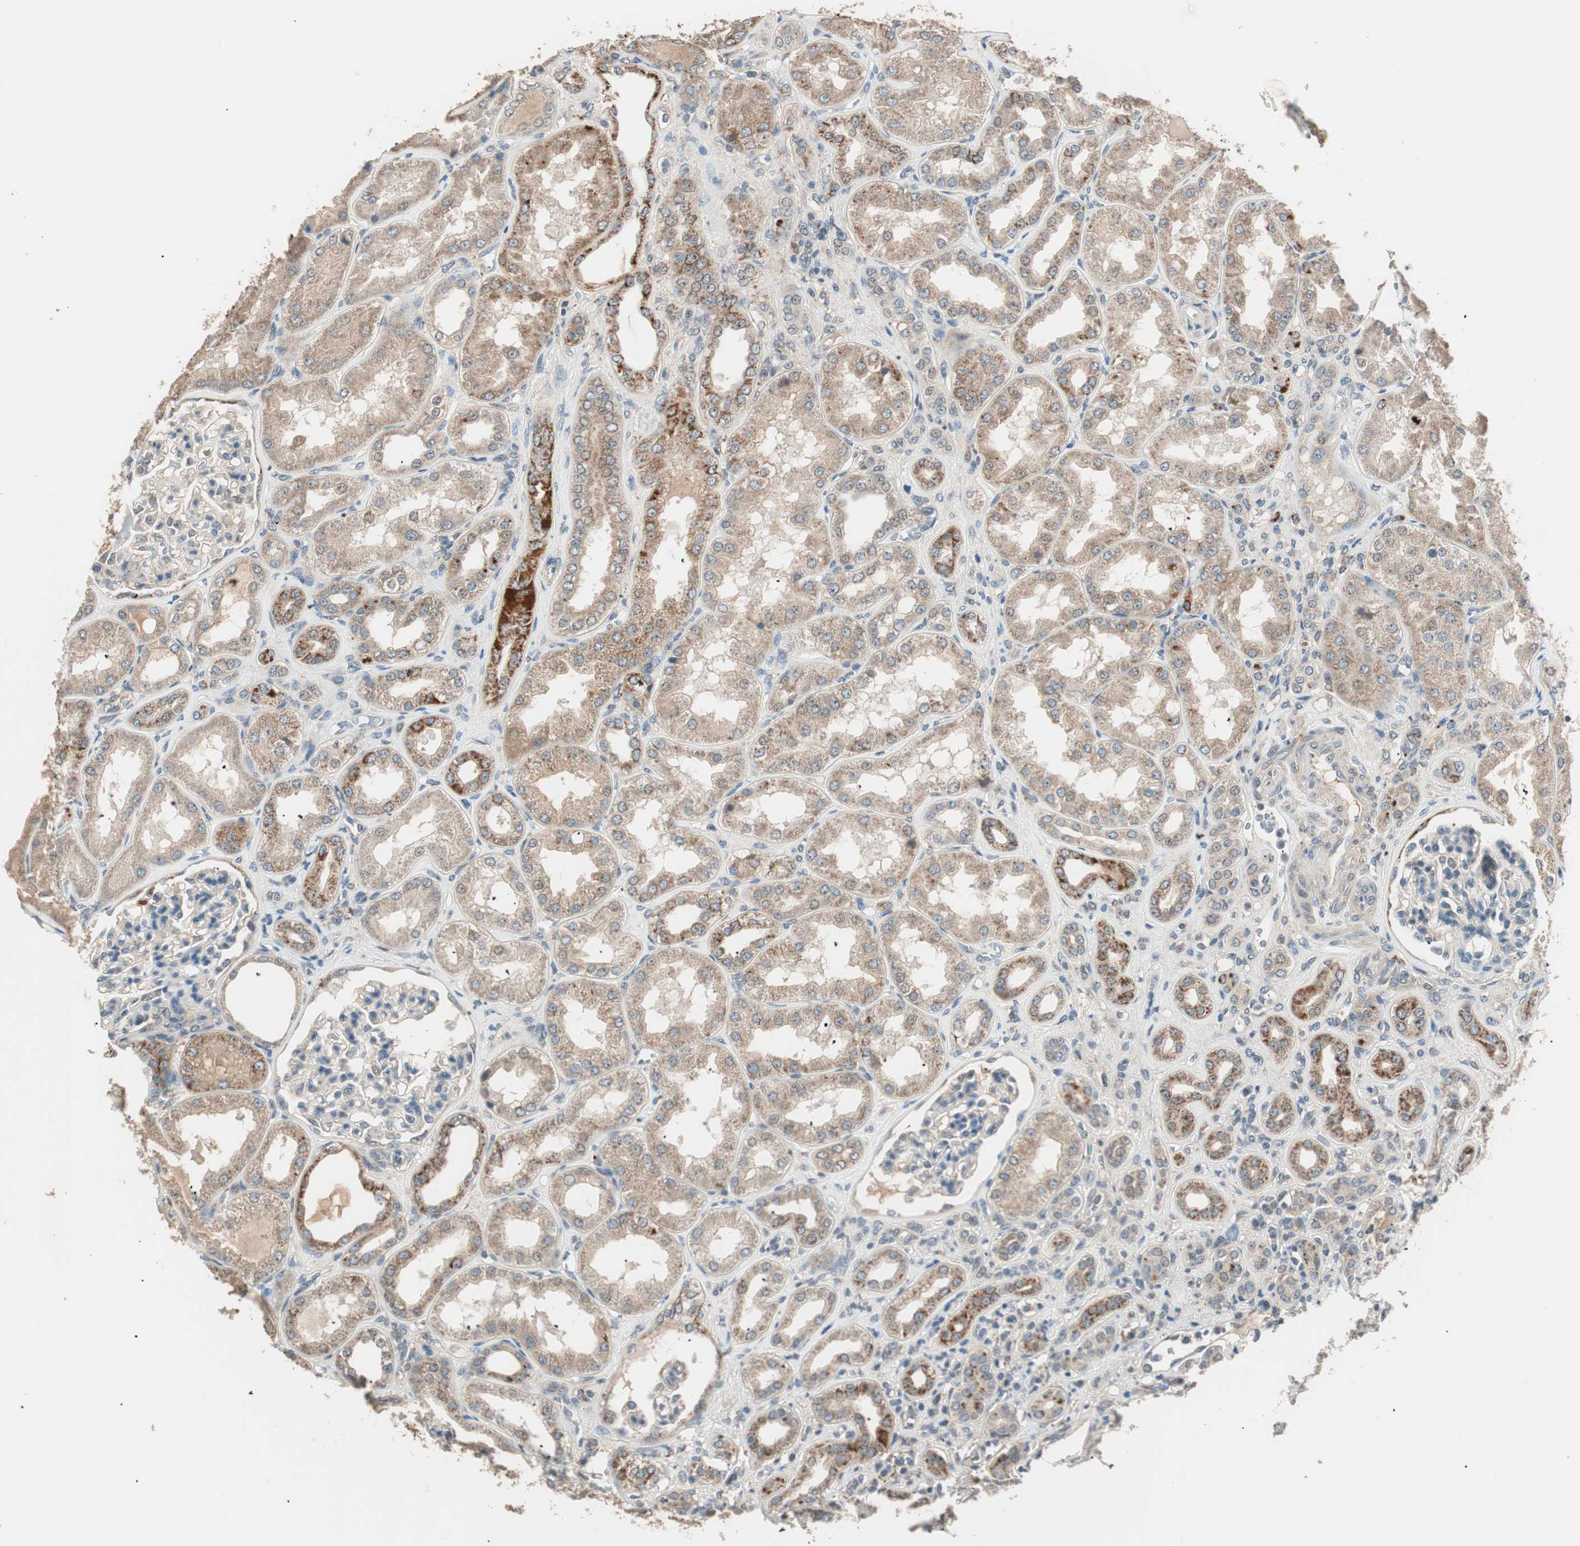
{"staining": {"intensity": "weak", "quantity": ">75%", "location": "cytoplasmic/membranous"}, "tissue": "kidney", "cell_type": "Cells in glomeruli", "image_type": "normal", "snomed": [{"axis": "morphology", "description": "Normal tissue, NOS"}, {"axis": "topography", "description": "Kidney"}], "caption": "Brown immunohistochemical staining in benign human kidney reveals weak cytoplasmic/membranous staining in approximately >75% of cells in glomeruli.", "gene": "NFRKB", "patient": {"sex": "female", "age": 56}}